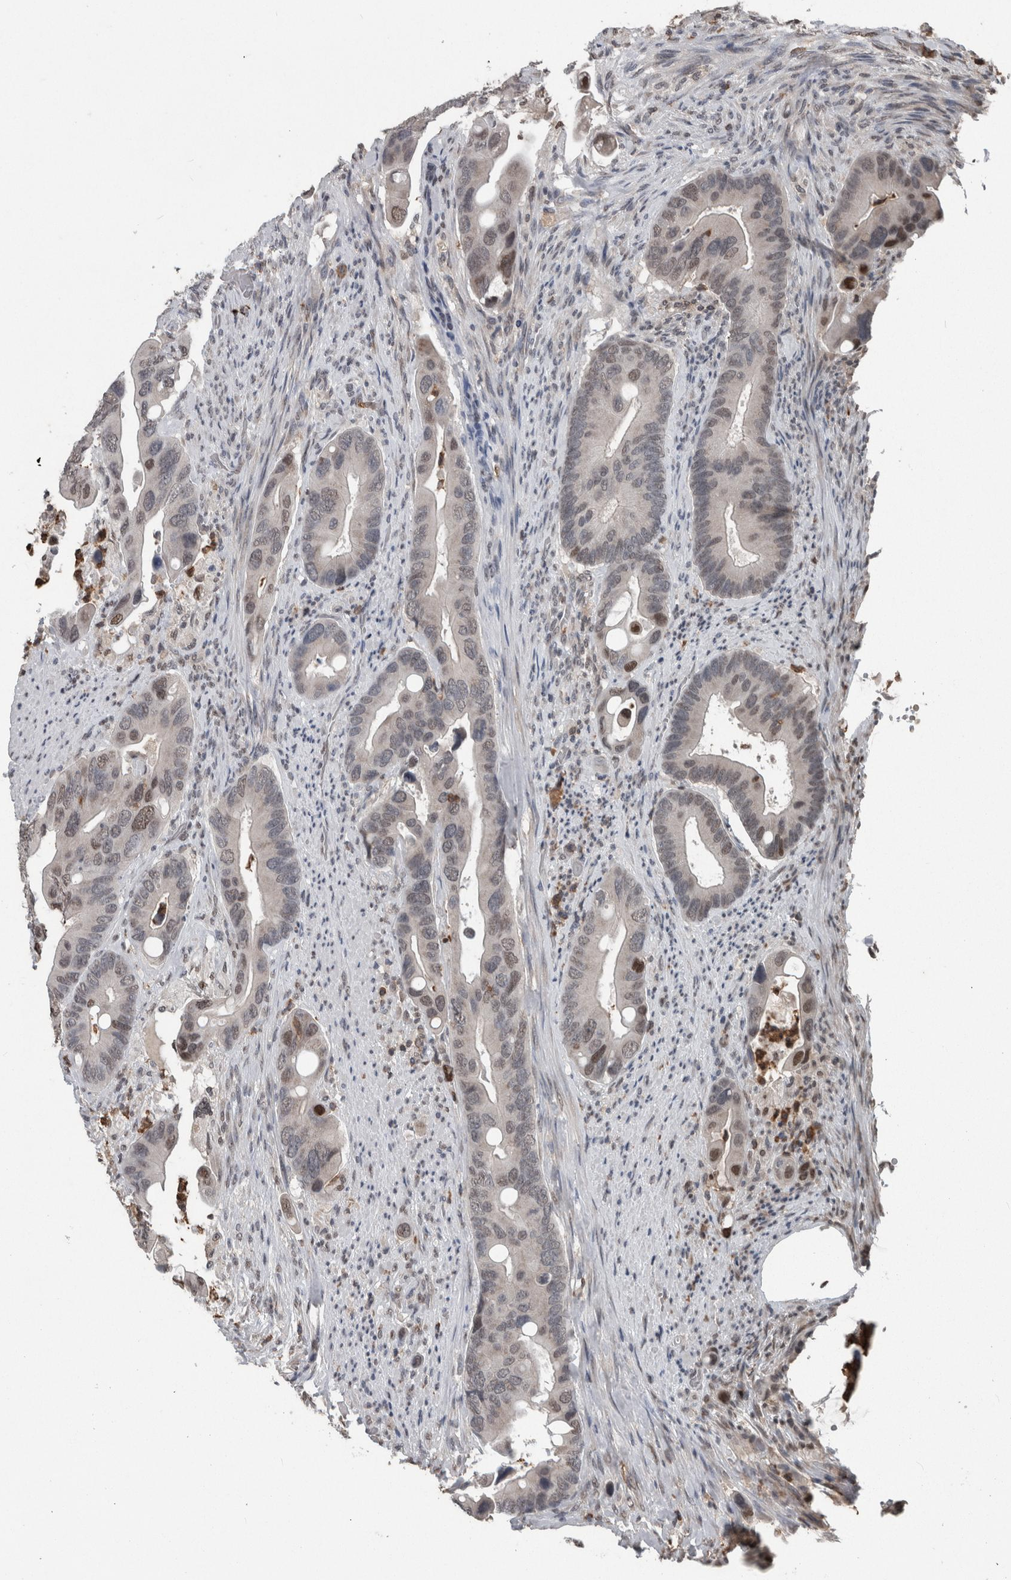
{"staining": {"intensity": "moderate", "quantity": "<25%", "location": "nuclear"}, "tissue": "colorectal cancer", "cell_type": "Tumor cells", "image_type": "cancer", "snomed": [{"axis": "morphology", "description": "Adenocarcinoma, NOS"}, {"axis": "topography", "description": "Rectum"}], "caption": "A high-resolution image shows immunohistochemistry (IHC) staining of colorectal adenocarcinoma, which exhibits moderate nuclear staining in approximately <25% of tumor cells.", "gene": "MAFF", "patient": {"sex": "female", "age": 57}}